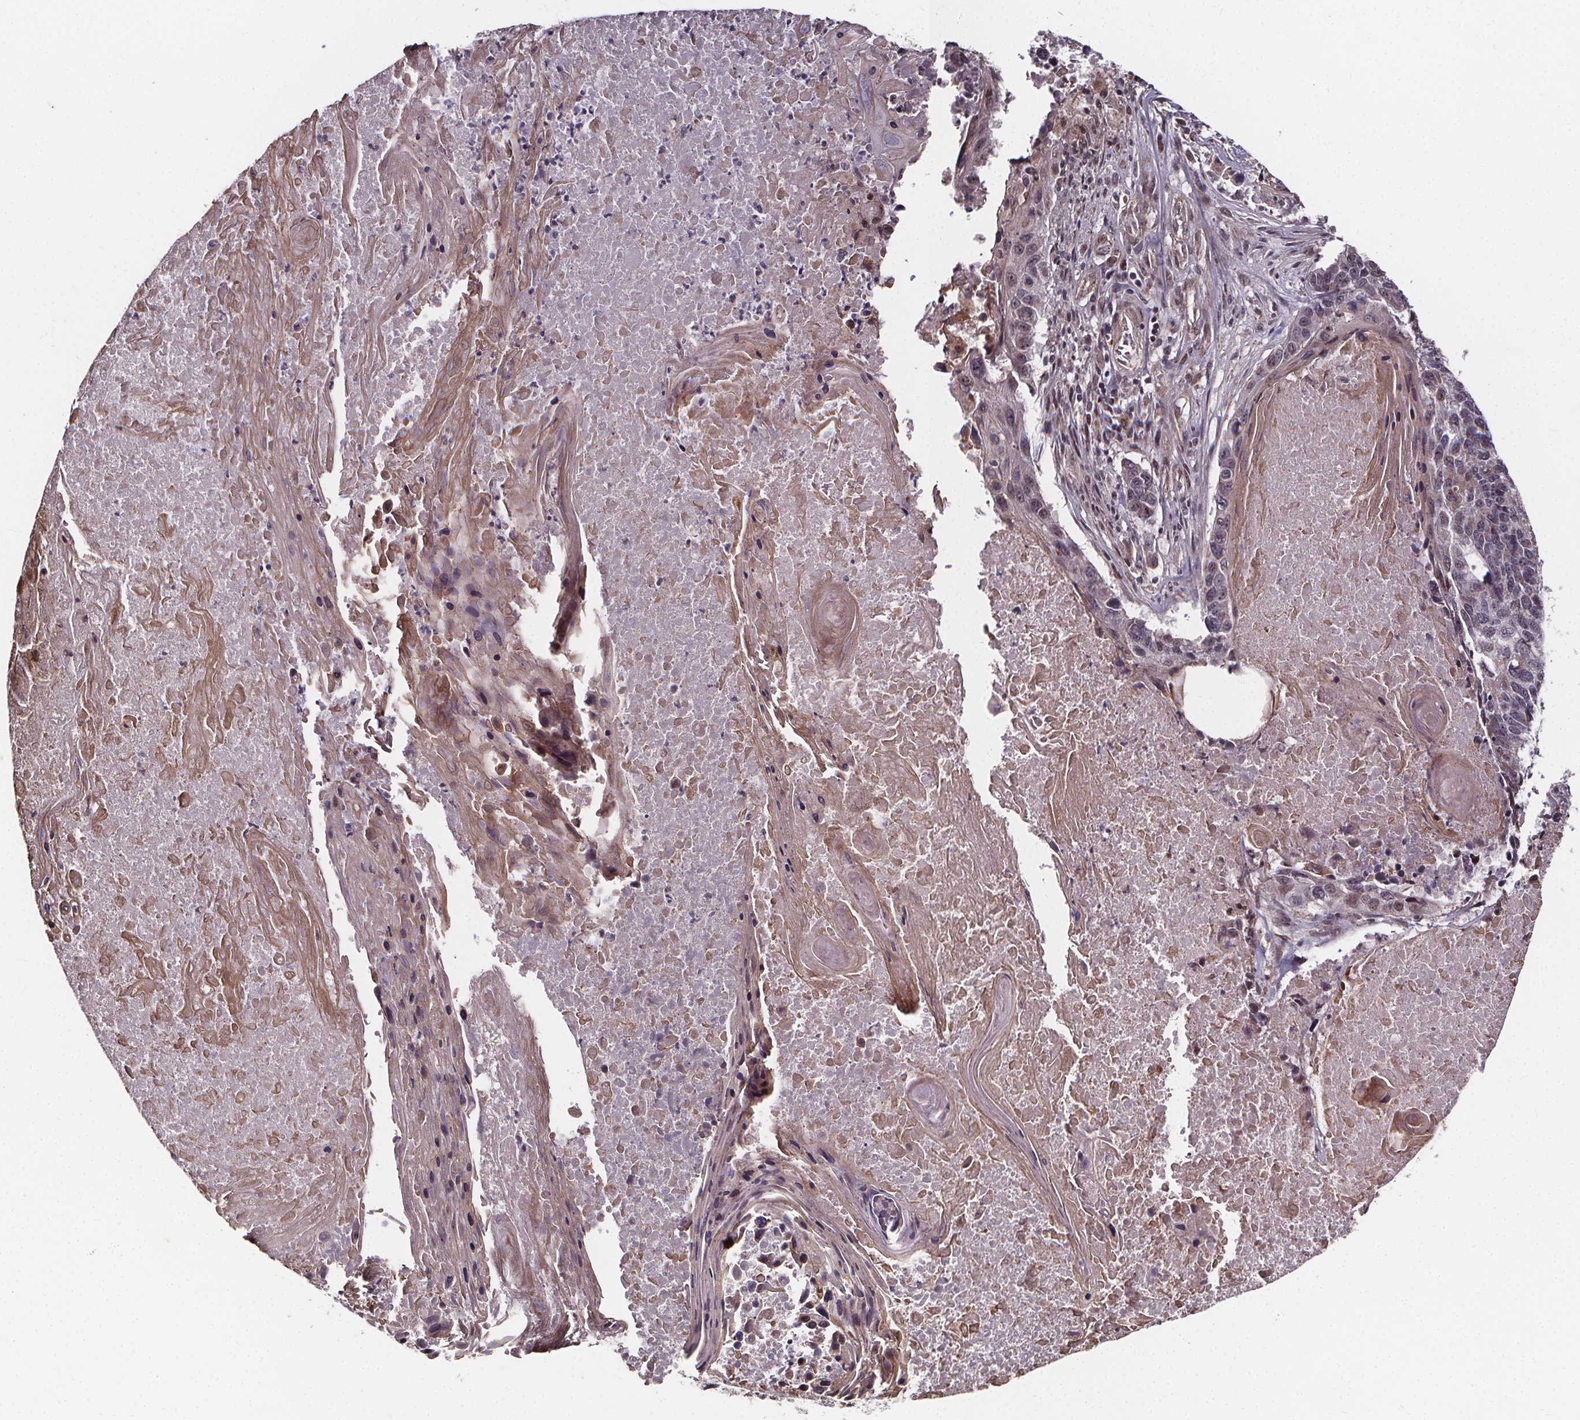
{"staining": {"intensity": "negative", "quantity": "none", "location": "none"}, "tissue": "lung cancer", "cell_type": "Tumor cells", "image_type": "cancer", "snomed": [{"axis": "morphology", "description": "Squamous cell carcinoma, NOS"}, {"axis": "topography", "description": "Lung"}], "caption": "Tumor cells are negative for brown protein staining in squamous cell carcinoma (lung).", "gene": "DDIT3", "patient": {"sex": "male", "age": 73}}